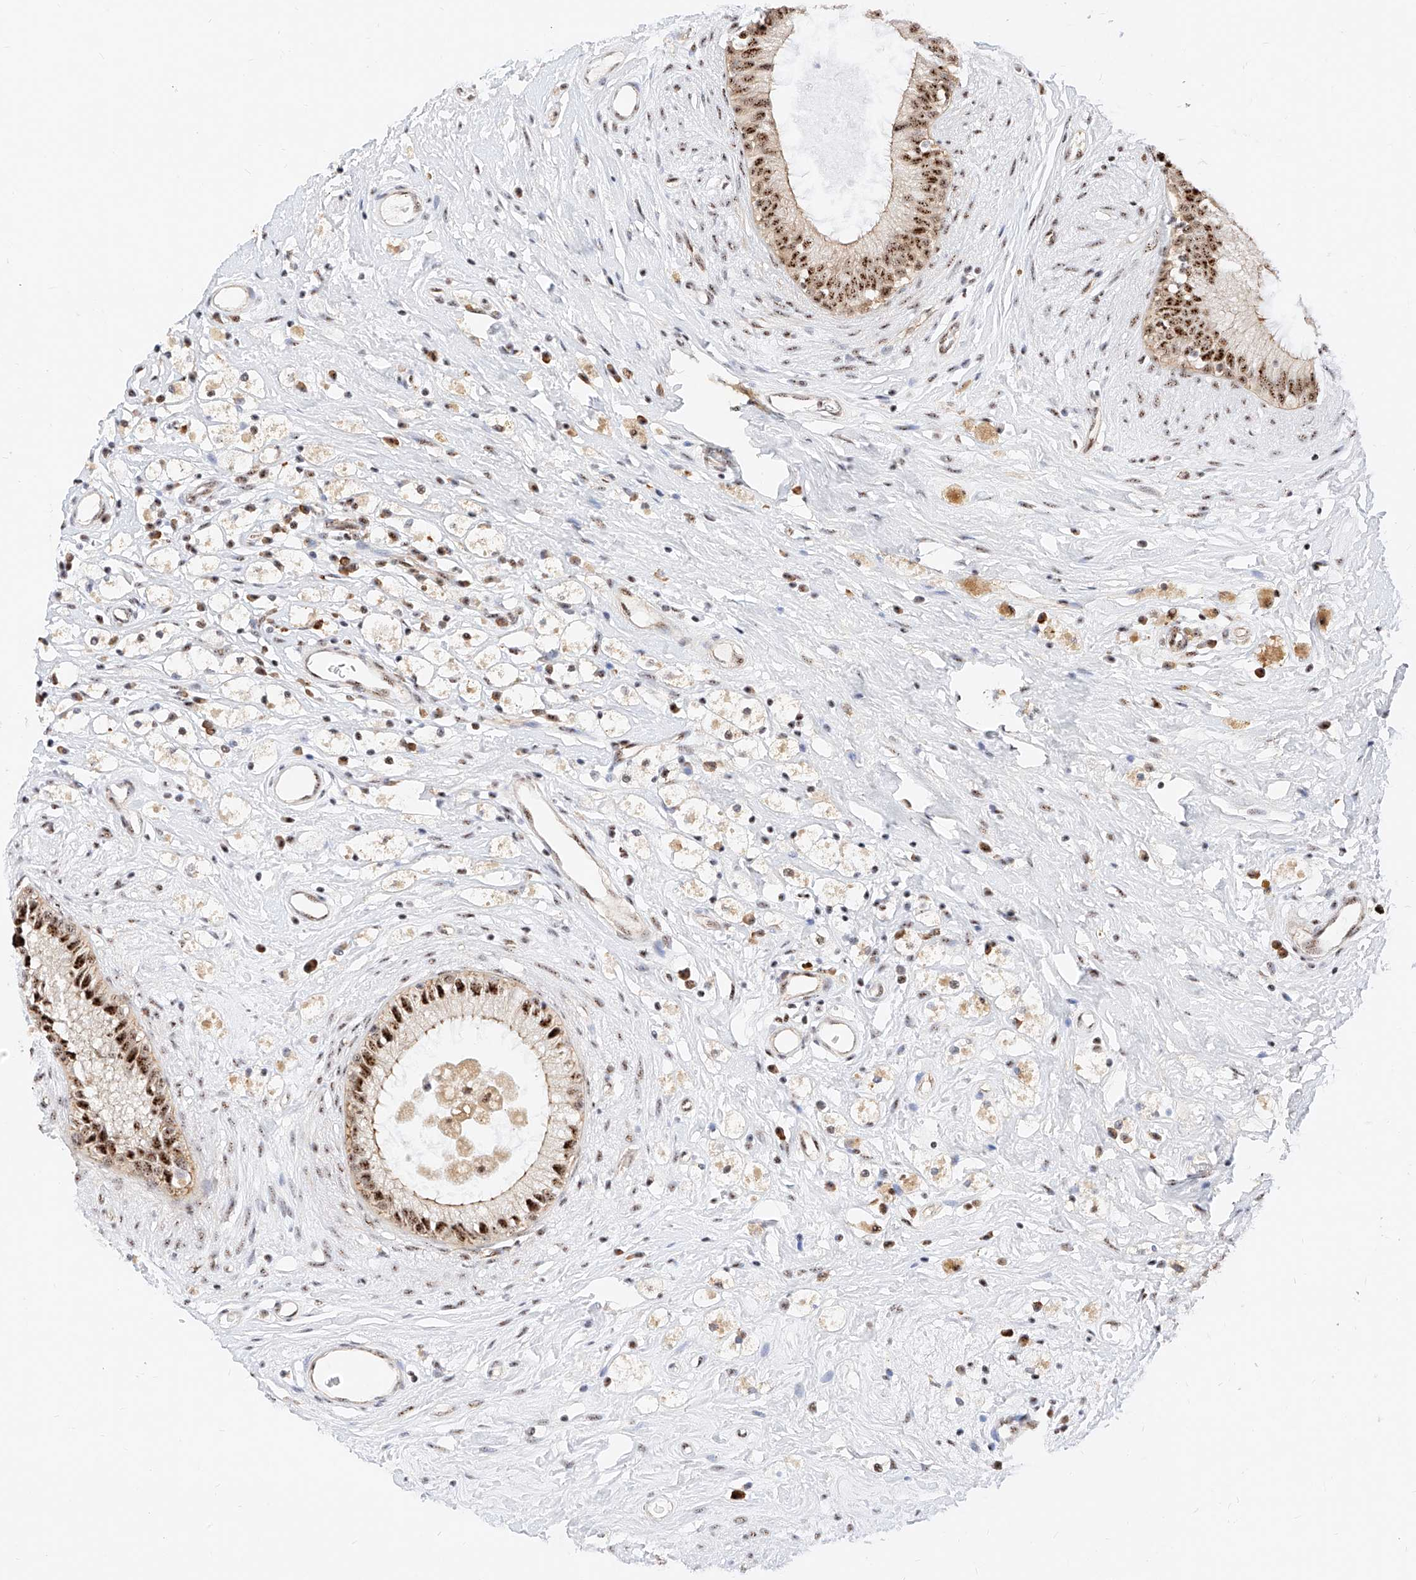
{"staining": {"intensity": "strong", "quantity": ">75%", "location": "nuclear"}, "tissue": "epididymis", "cell_type": "Glandular cells", "image_type": "normal", "snomed": [{"axis": "morphology", "description": "Normal tissue, NOS"}, {"axis": "topography", "description": "Epididymis"}], "caption": "Approximately >75% of glandular cells in unremarkable human epididymis display strong nuclear protein expression as visualized by brown immunohistochemical staining.", "gene": "ATXN7L2", "patient": {"sex": "male", "age": 80}}